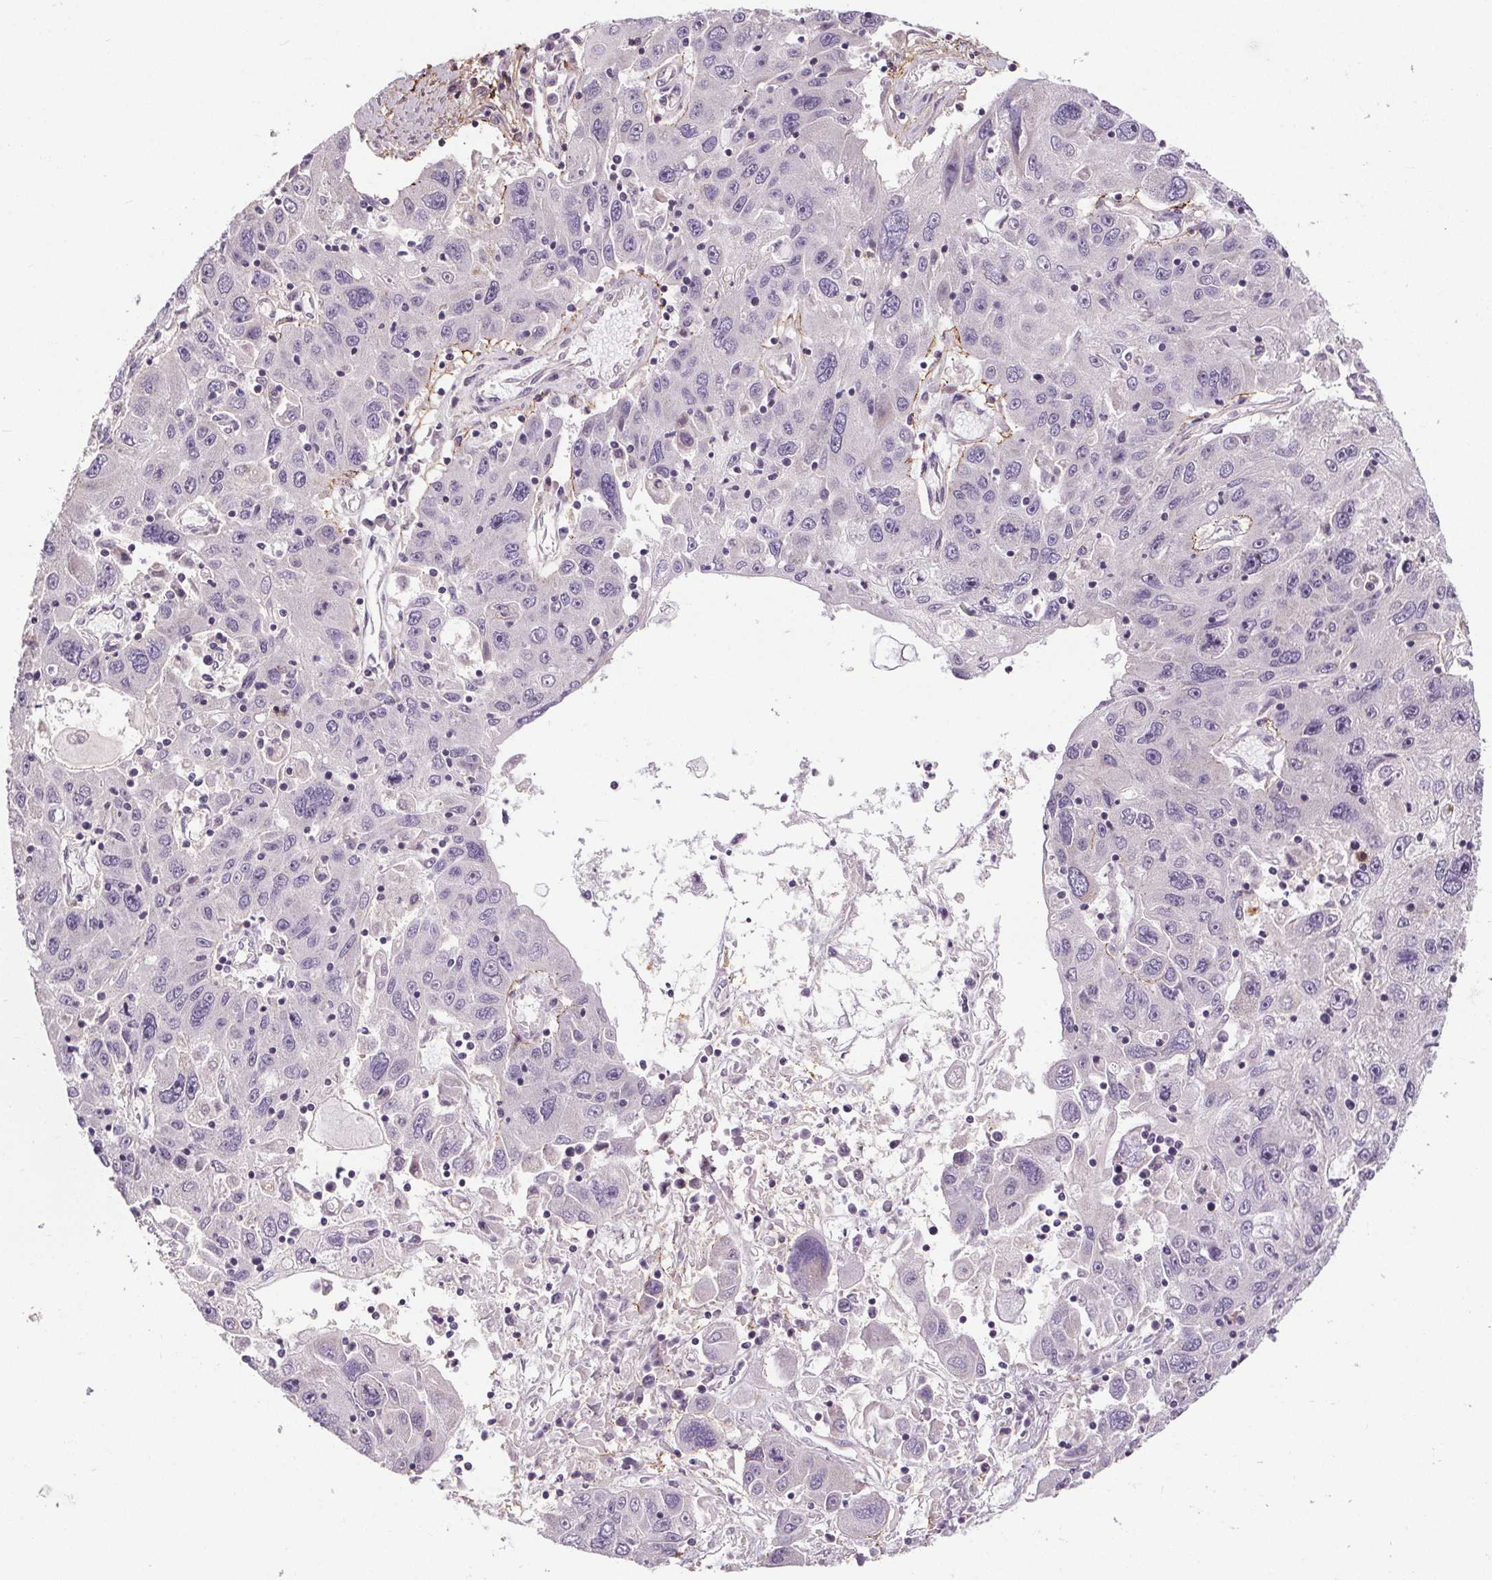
{"staining": {"intensity": "negative", "quantity": "none", "location": "none"}, "tissue": "stomach cancer", "cell_type": "Tumor cells", "image_type": "cancer", "snomed": [{"axis": "morphology", "description": "Adenocarcinoma, NOS"}, {"axis": "topography", "description": "Stomach"}], "caption": "Tumor cells are negative for protein expression in human stomach cancer (adenocarcinoma). The staining is performed using DAB (3,3'-diaminobenzidine) brown chromogen with nuclei counter-stained in using hematoxylin.", "gene": "KIAA0232", "patient": {"sex": "male", "age": 56}}